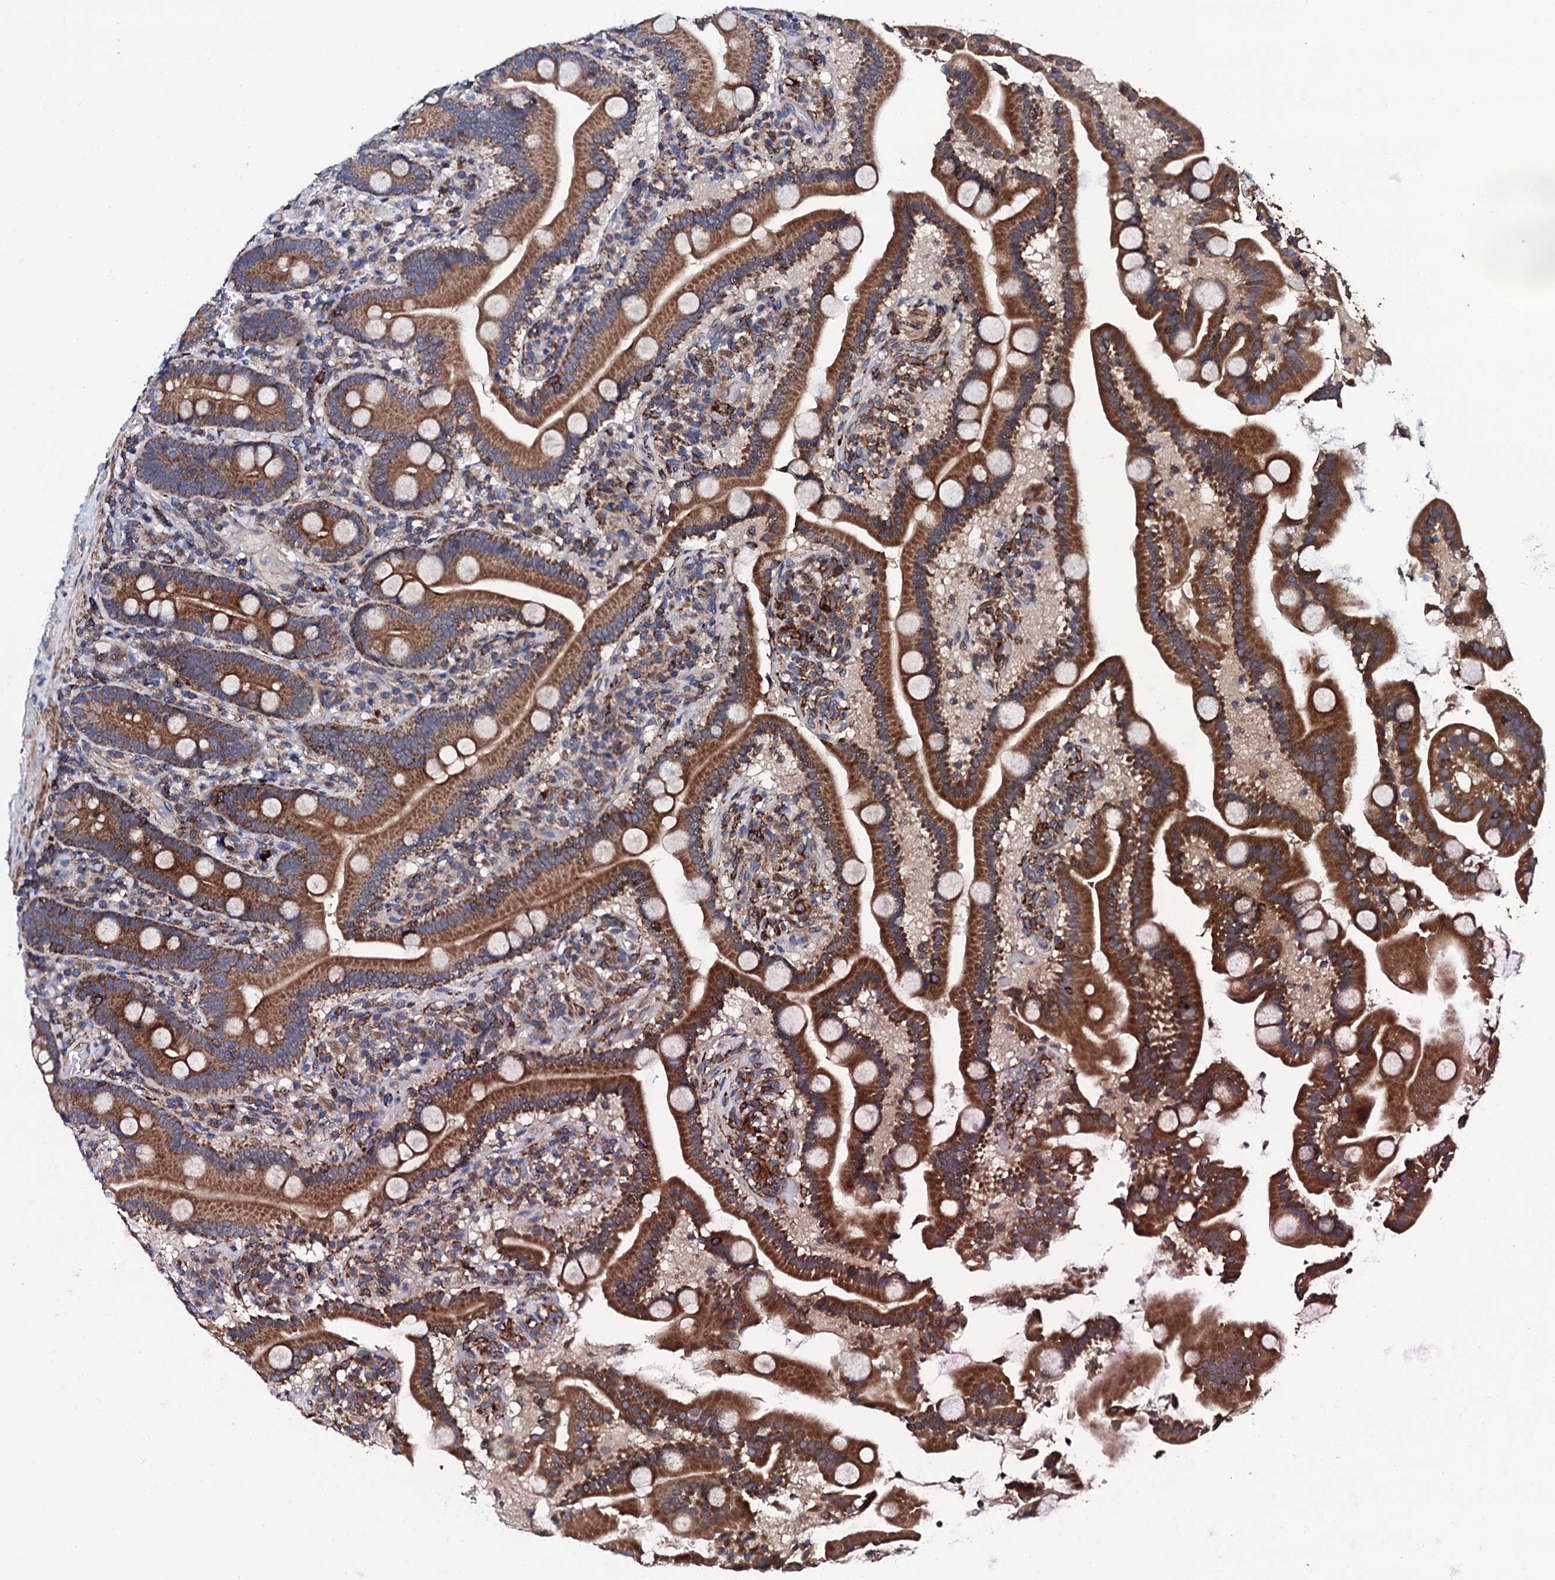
{"staining": {"intensity": "strong", "quantity": ">75%", "location": "cytoplasmic/membranous"}, "tissue": "duodenum", "cell_type": "Glandular cells", "image_type": "normal", "snomed": [{"axis": "morphology", "description": "Normal tissue, NOS"}, {"axis": "topography", "description": "Duodenum"}], "caption": "High-magnification brightfield microscopy of normal duodenum stained with DAB (3,3'-diaminobenzidine) (brown) and counterstained with hematoxylin (blue). glandular cells exhibit strong cytoplasmic/membranous expression is seen in approximately>75% of cells.", "gene": "COG4", "patient": {"sex": "male", "age": 55}}